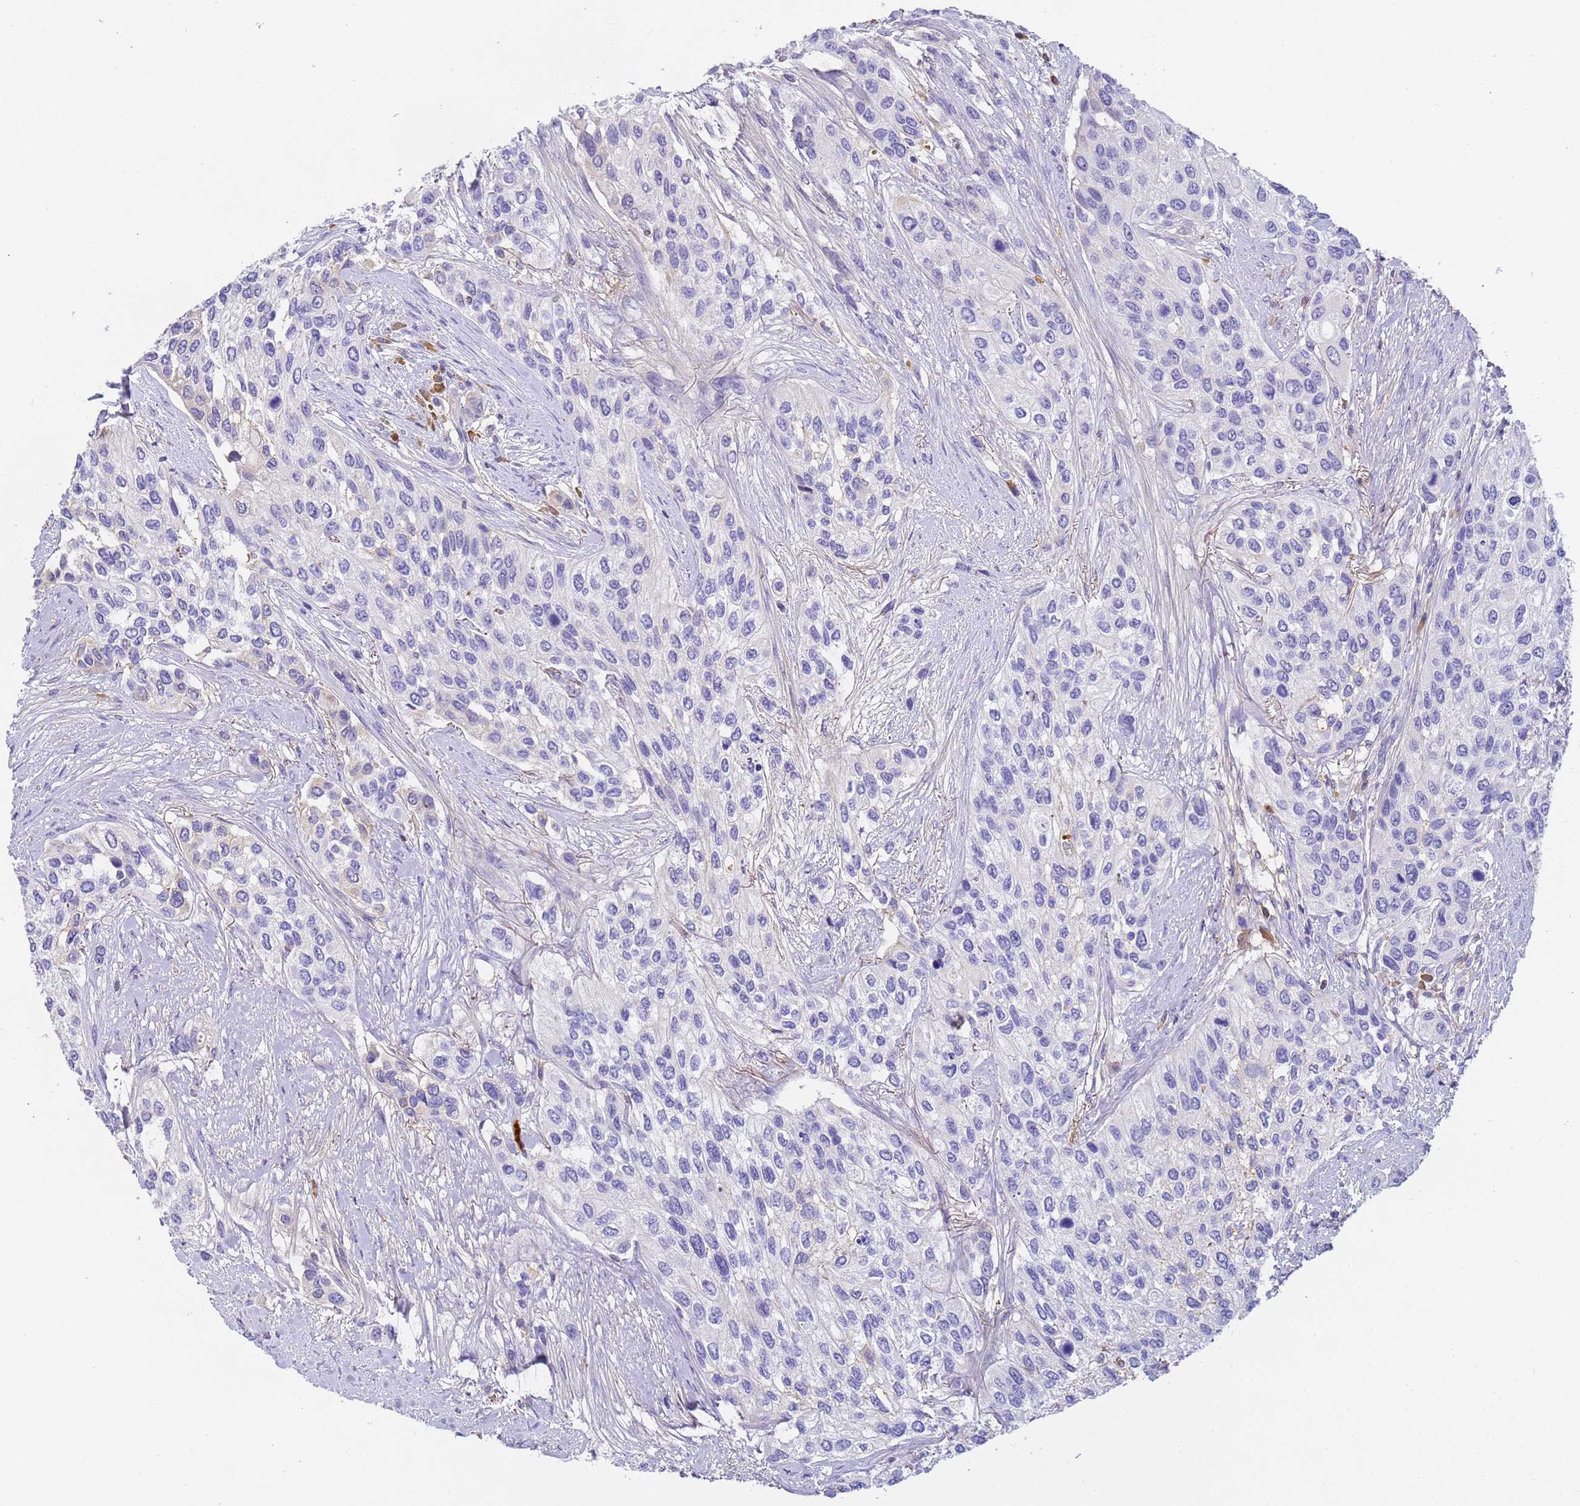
{"staining": {"intensity": "negative", "quantity": "none", "location": "none"}, "tissue": "urothelial cancer", "cell_type": "Tumor cells", "image_type": "cancer", "snomed": [{"axis": "morphology", "description": "Normal tissue, NOS"}, {"axis": "morphology", "description": "Urothelial carcinoma, High grade"}, {"axis": "topography", "description": "Vascular tissue"}, {"axis": "topography", "description": "Urinary bladder"}], "caption": "IHC of human urothelial carcinoma (high-grade) displays no expression in tumor cells.", "gene": "CFHR2", "patient": {"sex": "female", "age": 56}}